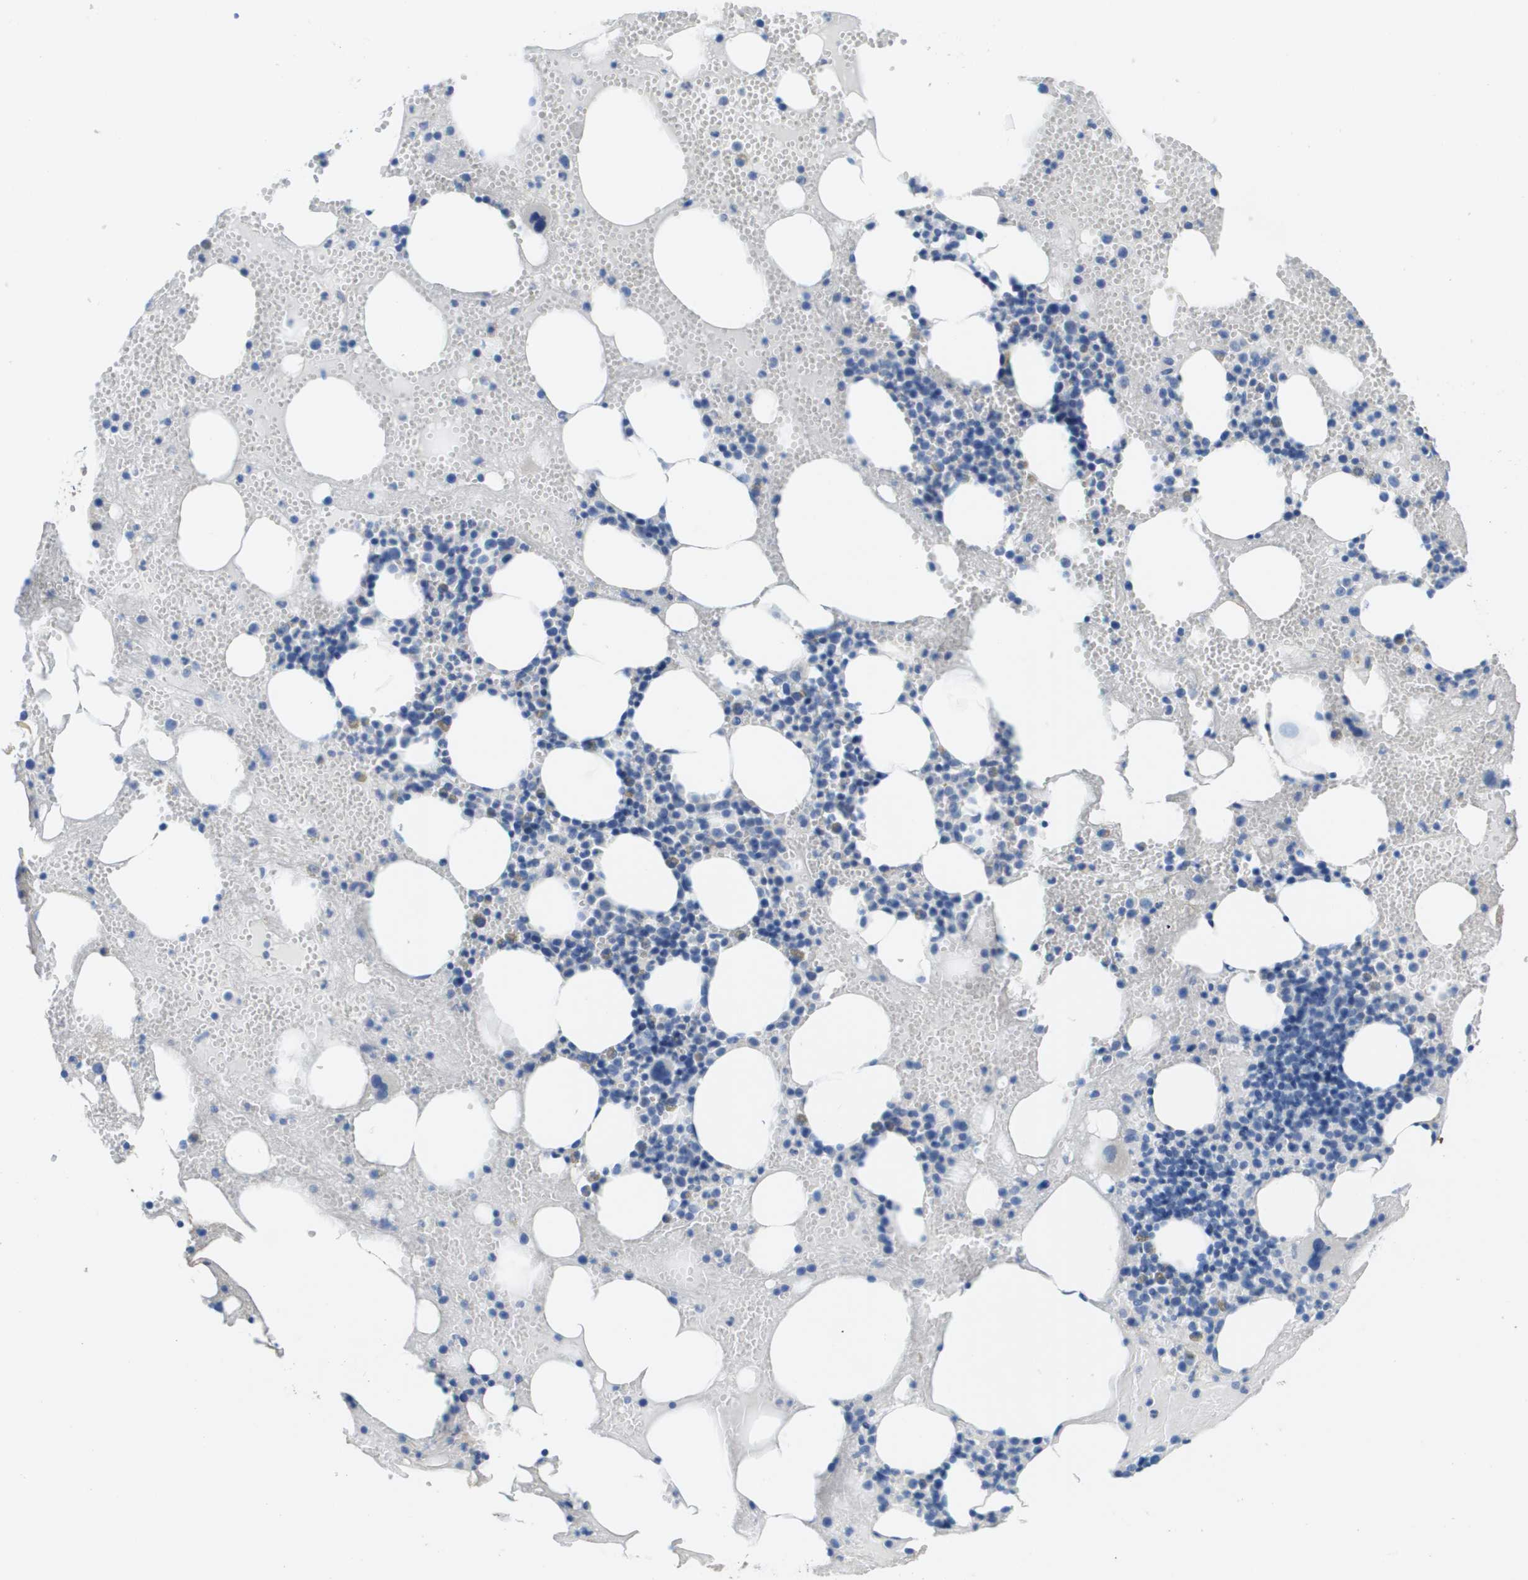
{"staining": {"intensity": "negative", "quantity": "none", "location": "none"}, "tissue": "bone marrow", "cell_type": "Hematopoietic cells", "image_type": "normal", "snomed": [{"axis": "morphology", "description": "Normal tissue, NOS"}, {"axis": "morphology", "description": "Inflammation, NOS"}, {"axis": "topography", "description": "Bone marrow"}], "caption": "An image of human bone marrow is negative for staining in hematopoietic cells. (DAB (3,3'-diaminobenzidine) immunohistochemistry (IHC), high magnification).", "gene": "CD46", "patient": {"sex": "female", "age": 78}}